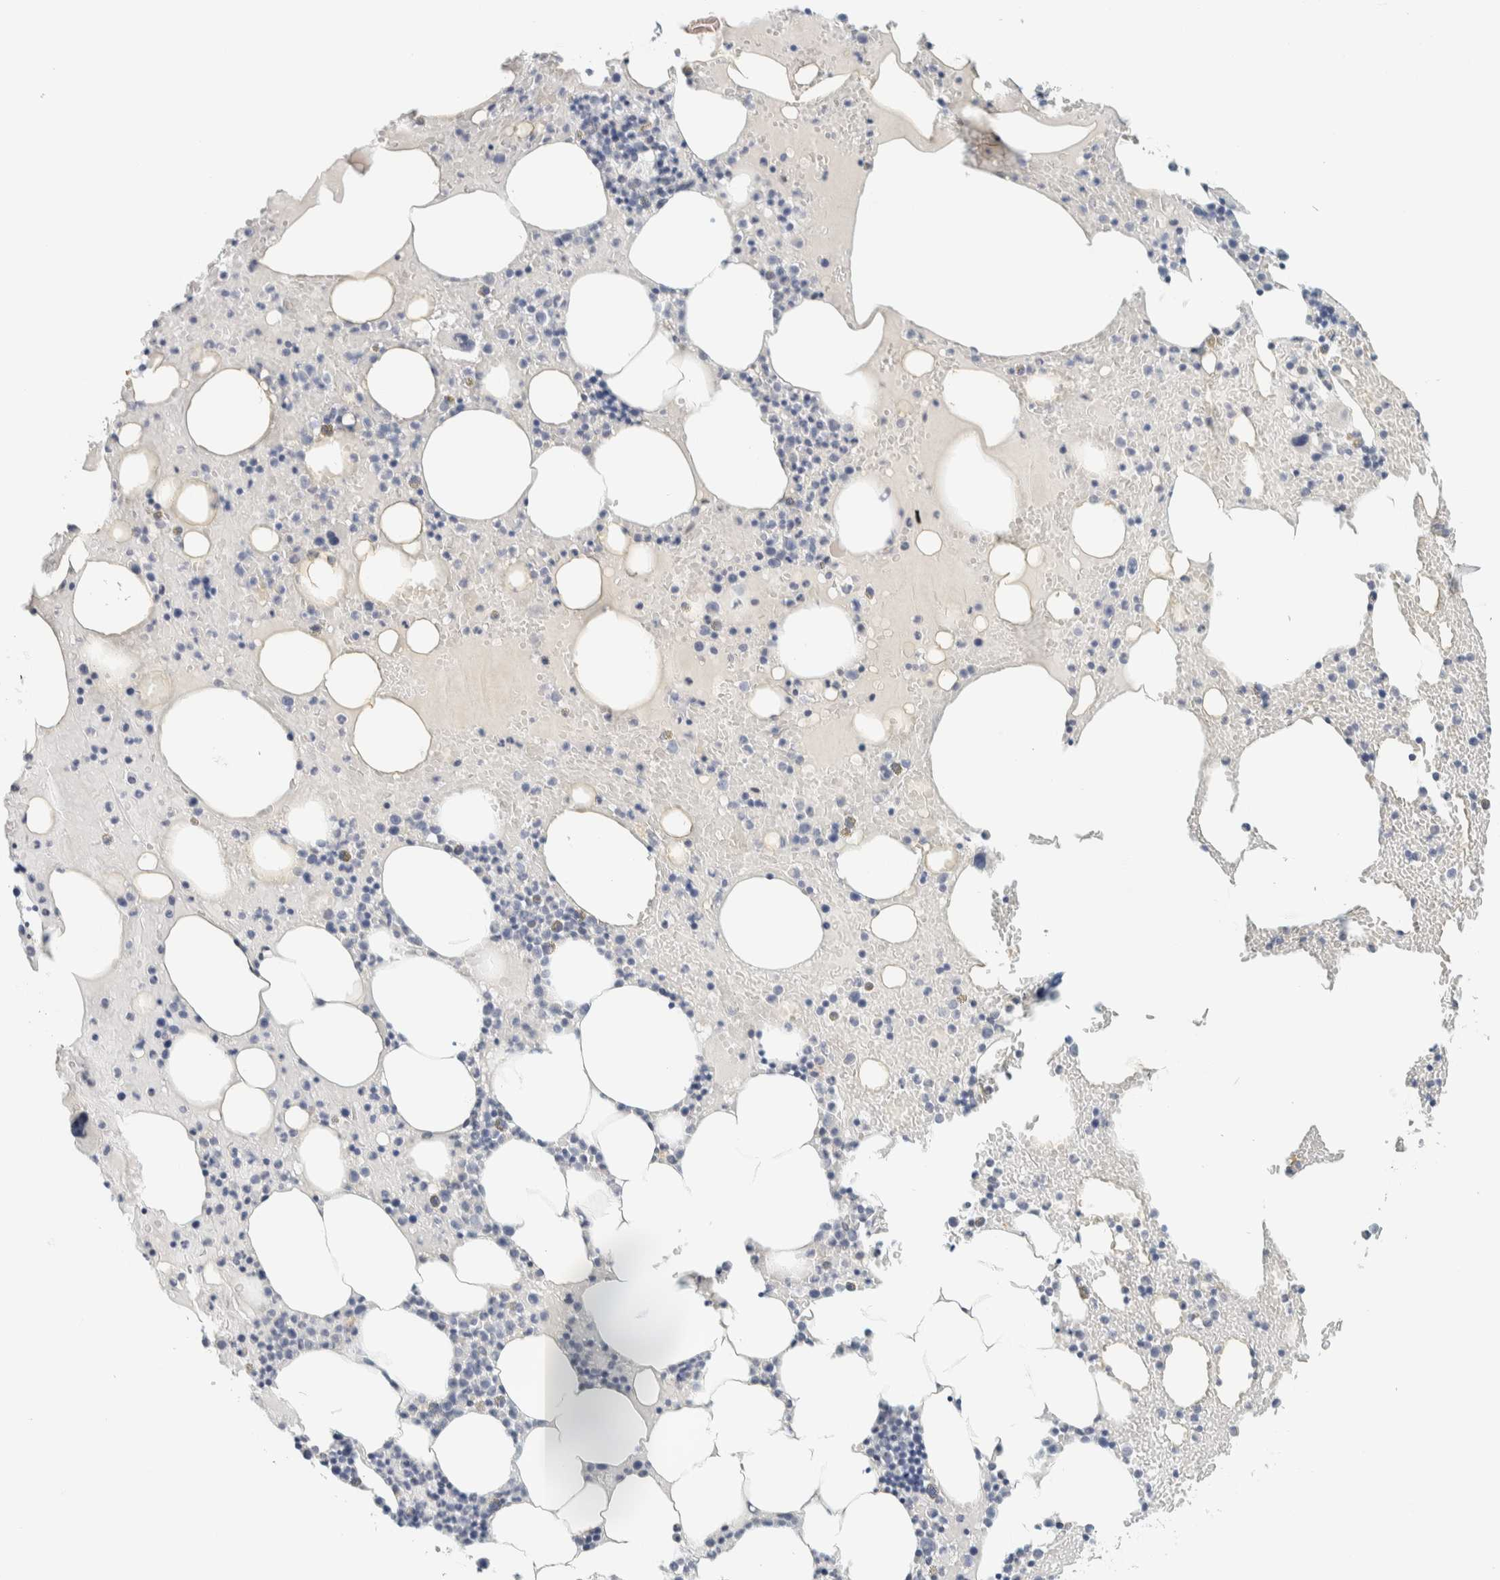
{"staining": {"intensity": "negative", "quantity": "none", "location": "none"}, "tissue": "bone marrow", "cell_type": "Hematopoietic cells", "image_type": "normal", "snomed": [{"axis": "morphology", "description": "Normal tissue, NOS"}, {"axis": "morphology", "description": "Inflammation, NOS"}, {"axis": "topography", "description": "Bone marrow"}], "caption": "Photomicrograph shows no protein staining in hematopoietic cells of unremarkable bone marrow.", "gene": "C1QTNF12", "patient": {"sex": "male", "age": 68}}